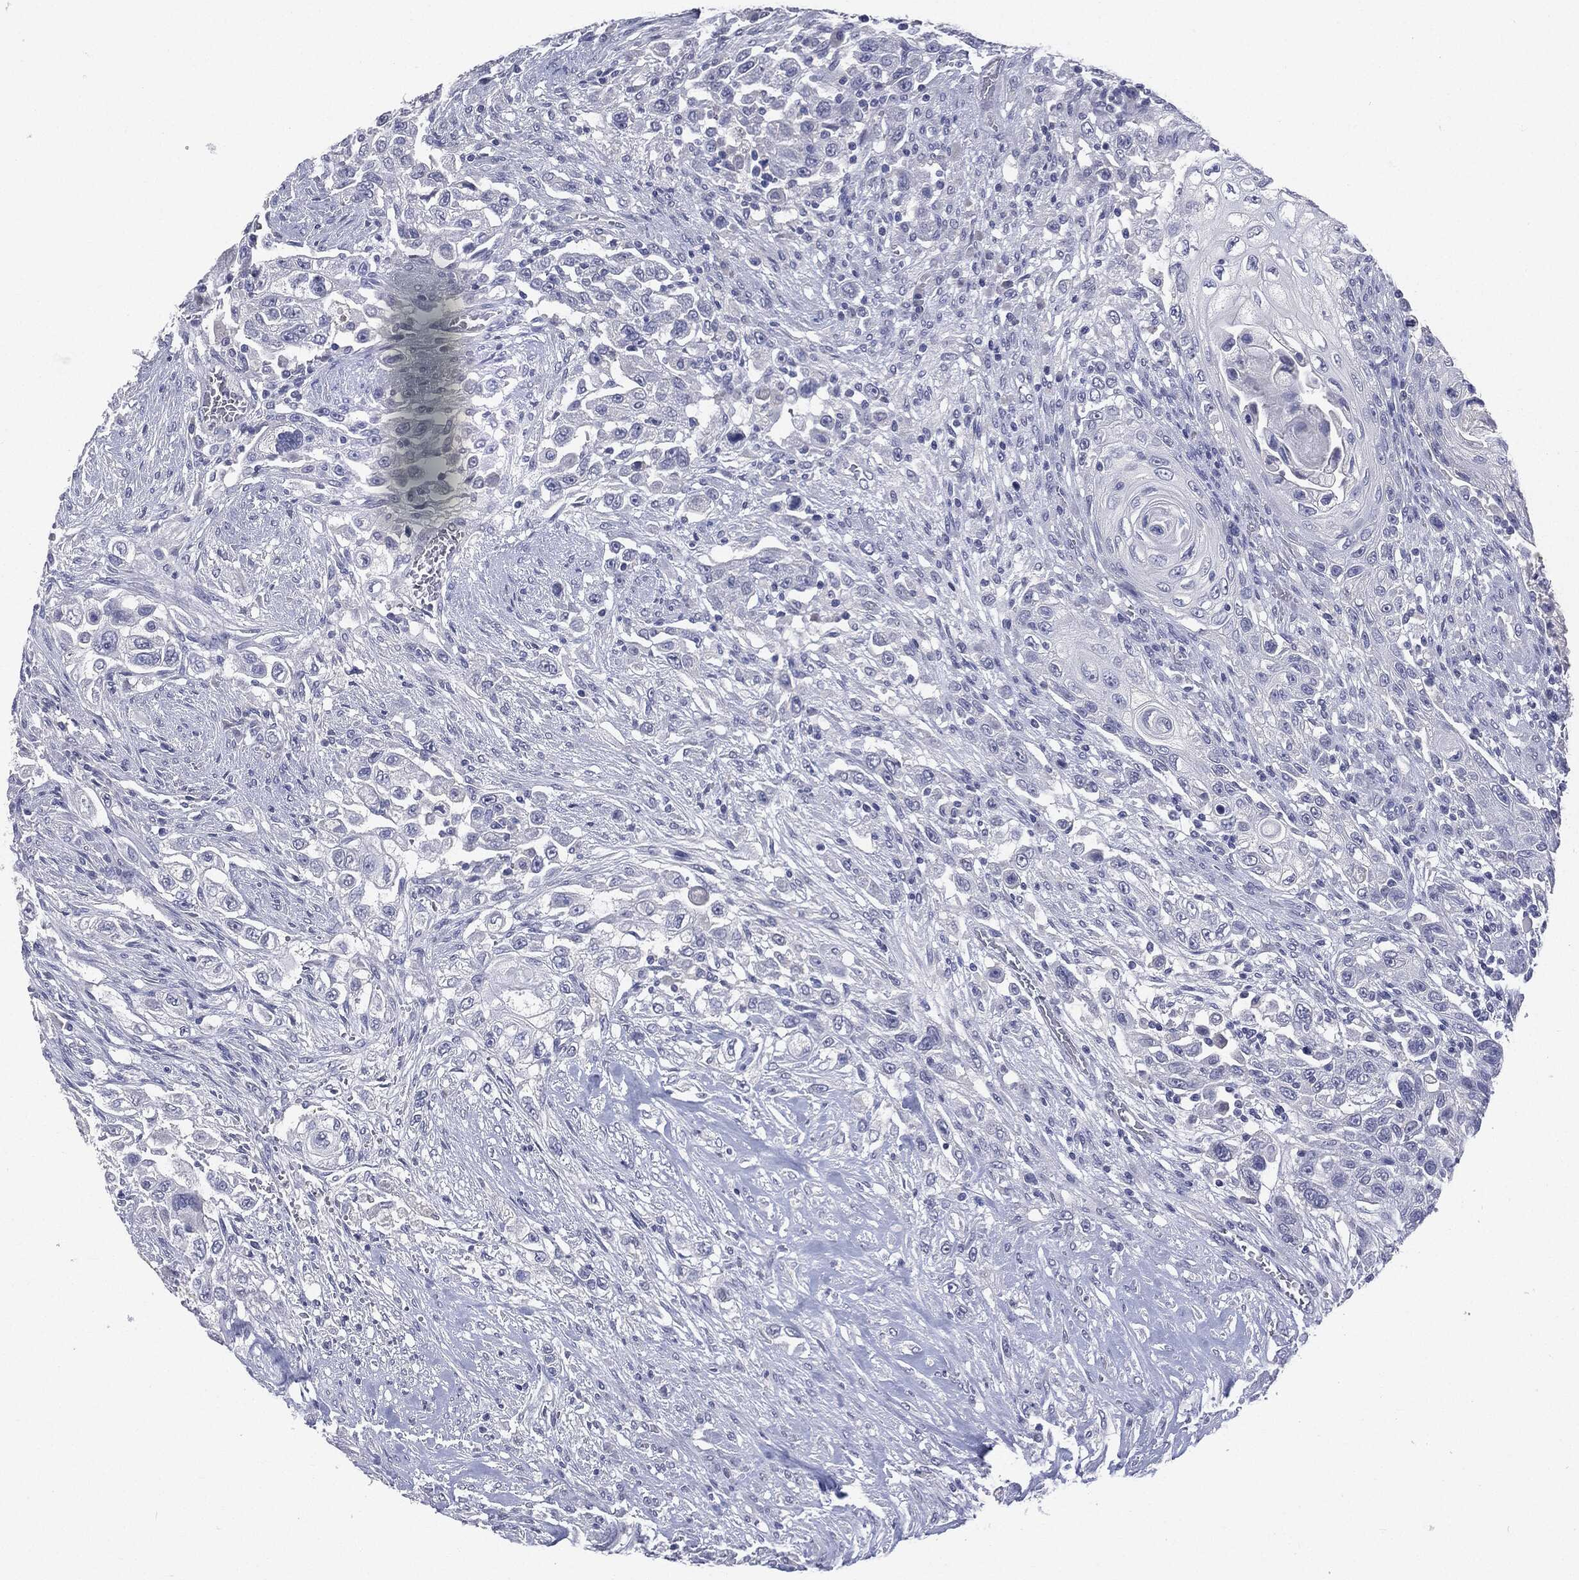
{"staining": {"intensity": "negative", "quantity": "none", "location": "none"}, "tissue": "urothelial cancer", "cell_type": "Tumor cells", "image_type": "cancer", "snomed": [{"axis": "morphology", "description": "Urothelial carcinoma, High grade"}, {"axis": "topography", "description": "Urinary bladder"}], "caption": "A micrograph of high-grade urothelial carcinoma stained for a protein demonstrates no brown staining in tumor cells. (DAB (3,3'-diaminobenzidine) immunohistochemistry visualized using brightfield microscopy, high magnification).", "gene": "TSHB", "patient": {"sex": "female", "age": 56}}